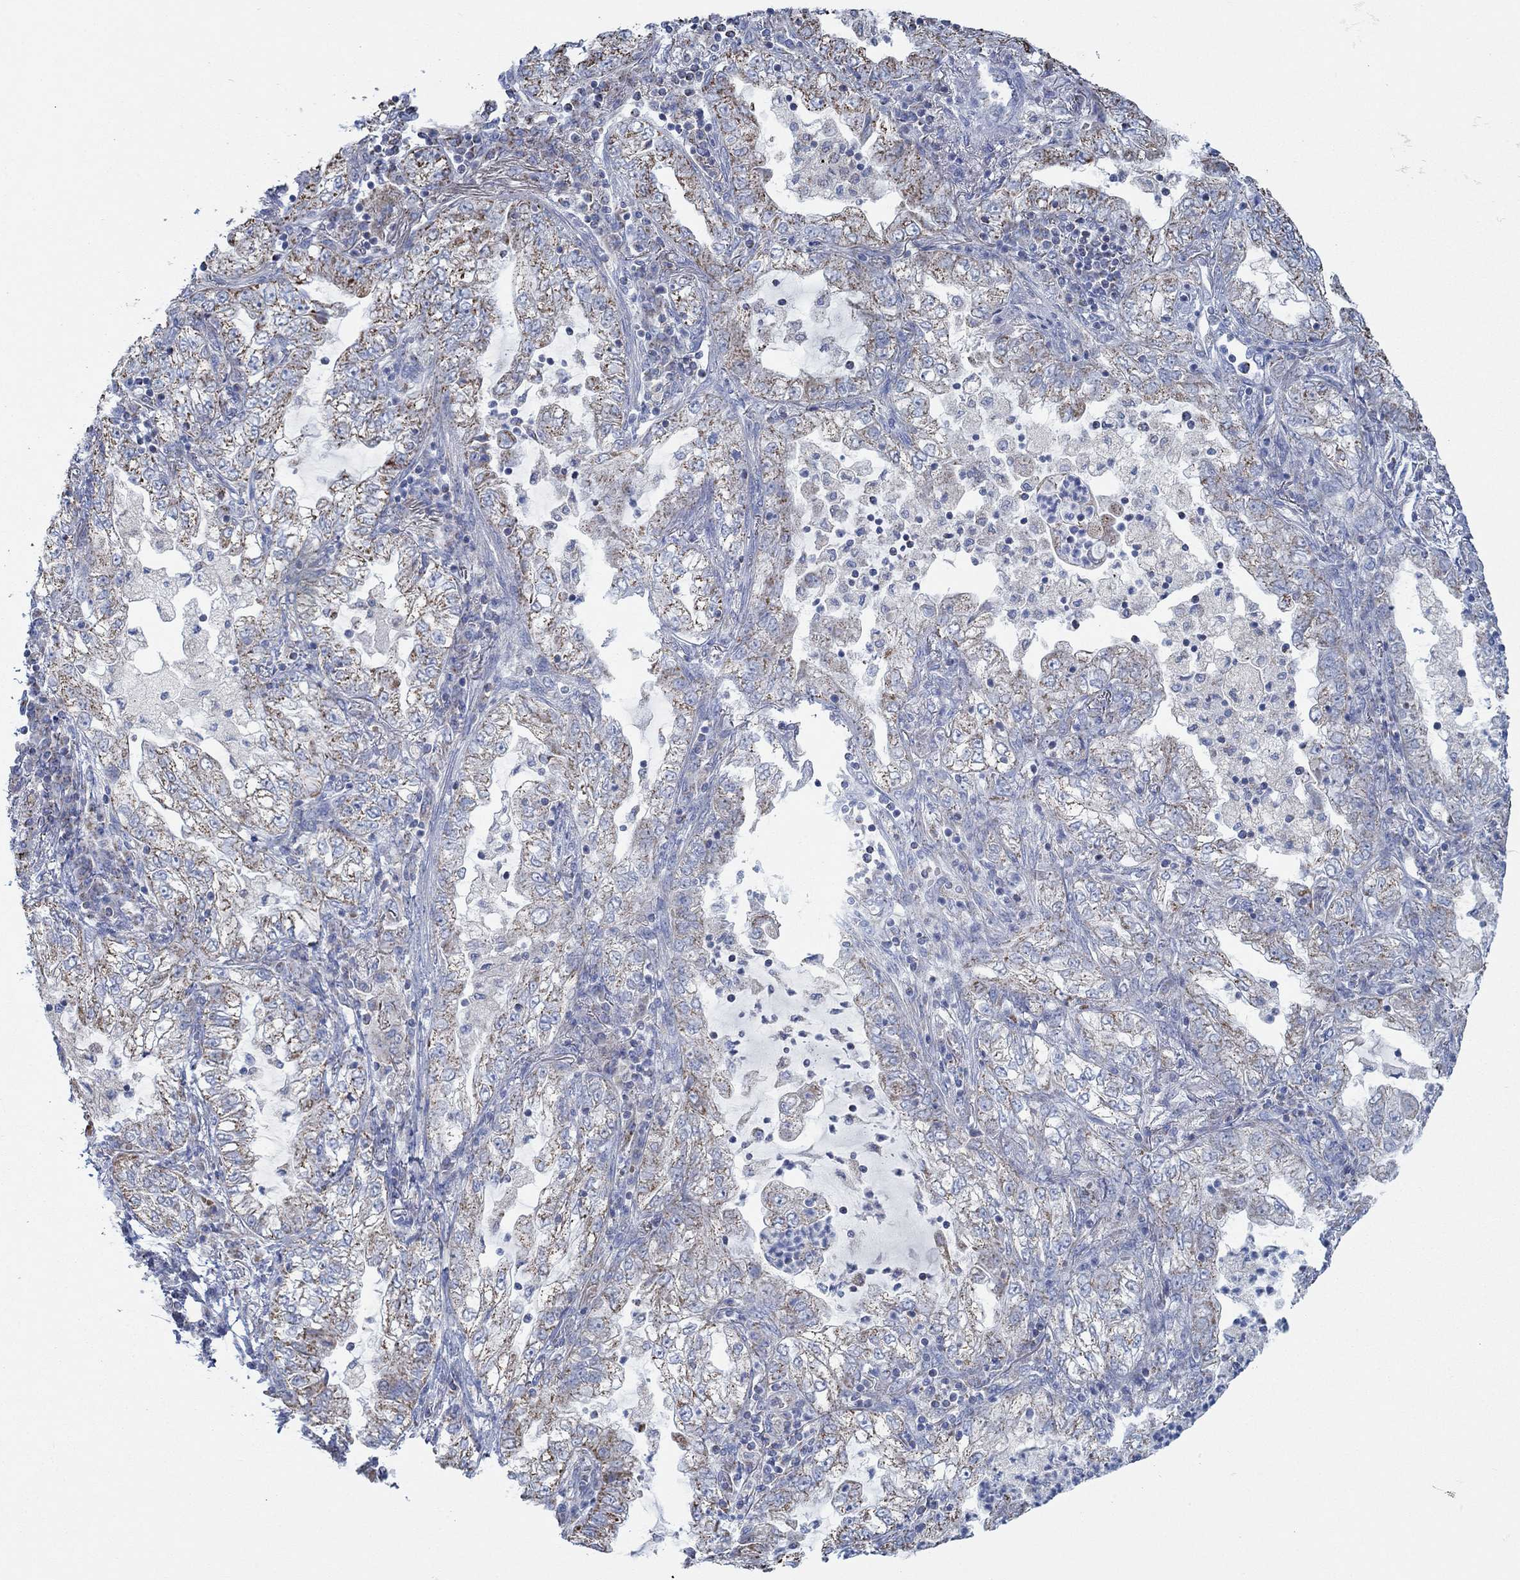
{"staining": {"intensity": "moderate", "quantity": "25%-75%", "location": "cytoplasmic/membranous"}, "tissue": "lung cancer", "cell_type": "Tumor cells", "image_type": "cancer", "snomed": [{"axis": "morphology", "description": "Adenocarcinoma, NOS"}, {"axis": "topography", "description": "Lung"}], "caption": "A high-resolution photomicrograph shows immunohistochemistry (IHC) staining of lung cancer, which displays moderate cytoplasmic/membranous expression in approximately 25%-75% of tumor cells.", "gene": "GLOD5", "patient": {"sex": "female", "age": 73}}